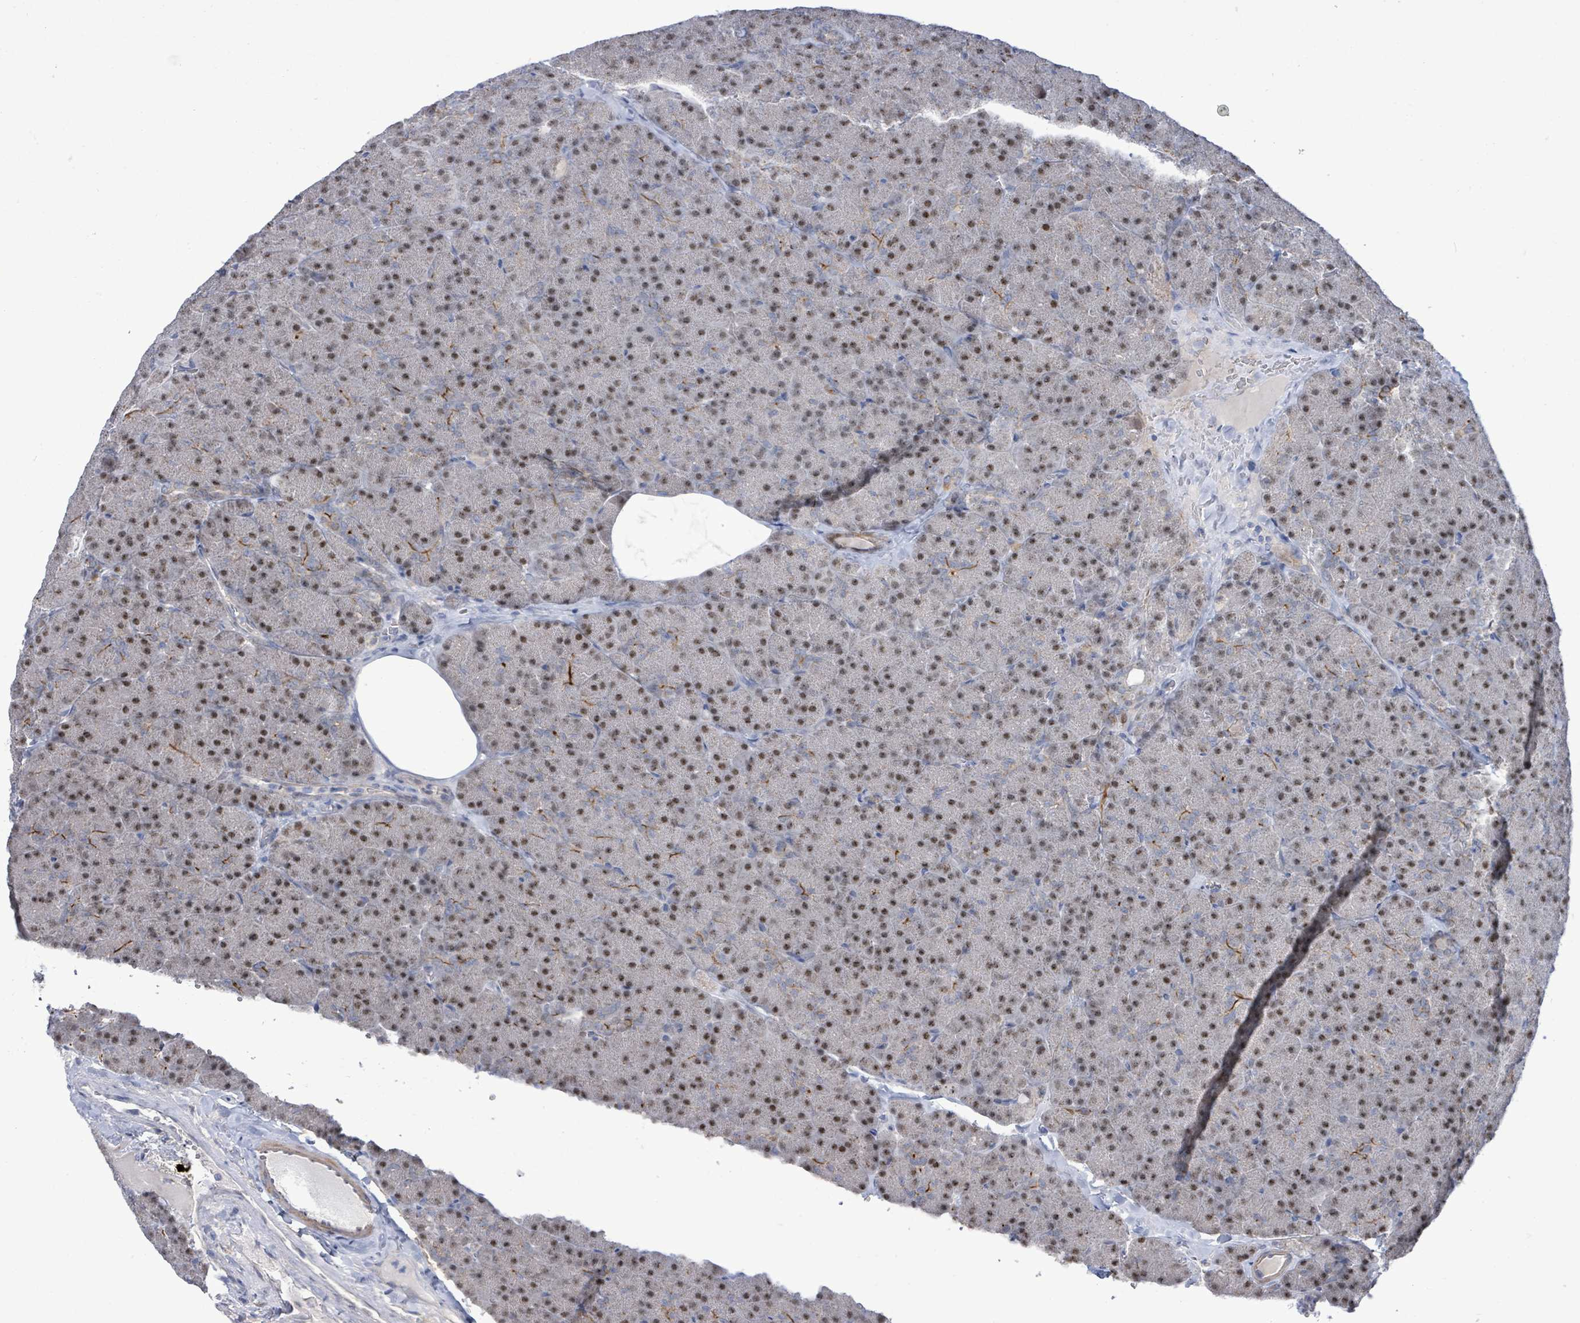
{"staining": {"intensity": "strong", "quantity": "25%-75%", "location": "nuclear"}, "tissue": "pancreas", "cell_type": "Exocrine glandular cells", "image_type": "normal", "snomed": [{"axis": "morphology", "description": "Normal tissue, NOS"}, {"axis": "topography", "description": "Pancreas"}], "caption": "An image of human pancreas stained for a protein demonstrates strong nuclear brown staining in exocrine glandular cells.", "gene": "ZFPM1", "patient": {"sex": "male", "age": 36}}